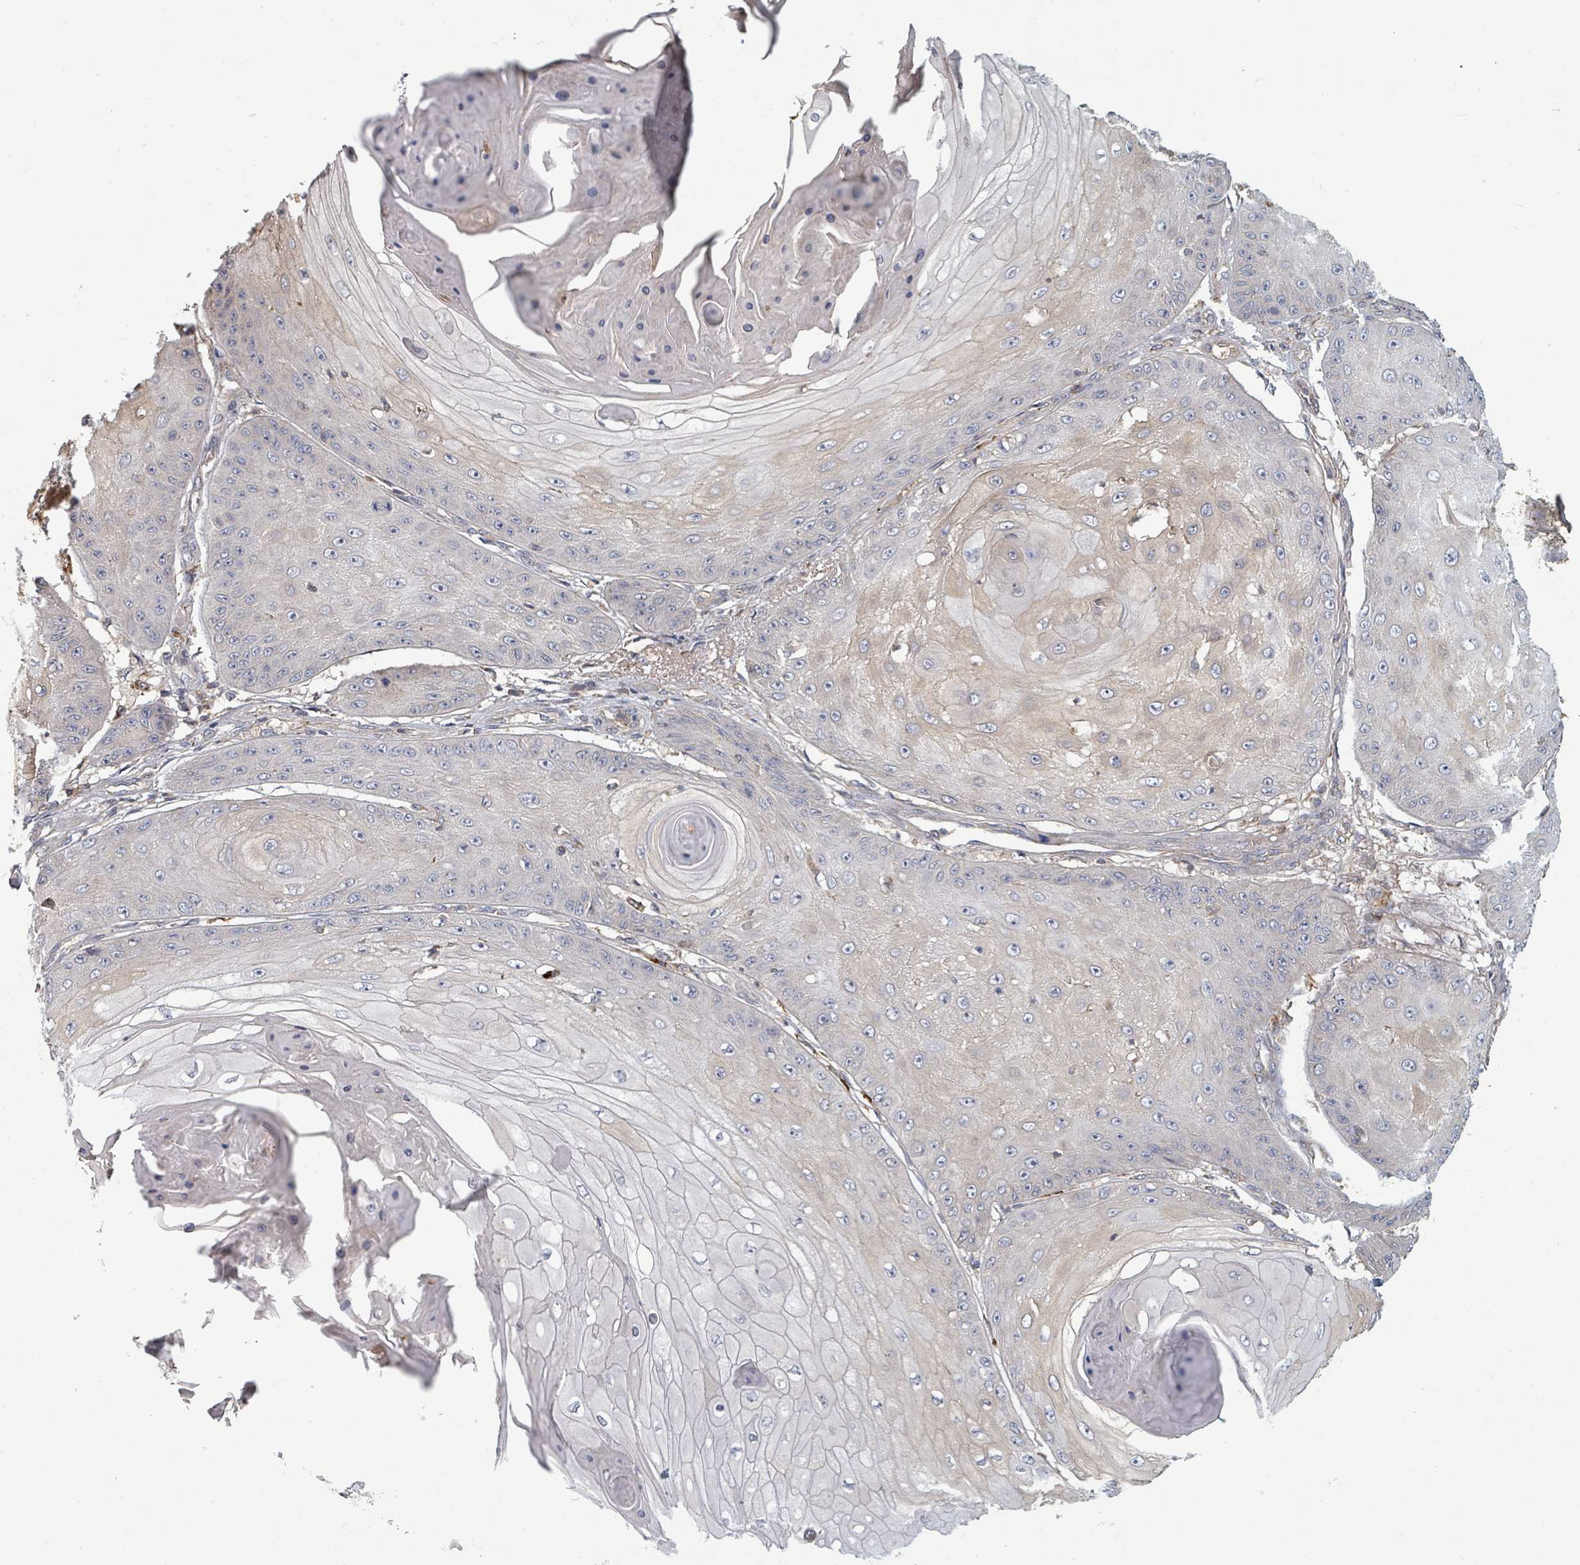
{"staining": {"intensity": "moderate", "quantity": "<25%", "location": "cytoplasmic/membranous"}, "tissue": "skin cancer", "cell_type": "Tumor cells", "image_type": "cancer", "snomed": [{"axis": "morphology", "description": "Squamous cell carcinoma, NOS"}, {"axis": "topography", "description": "Skin"}], "caption": "There is low levels of moderate cytoplasmic/membranous staining in tumor cells of skin cancer (squamous cell carcinoma), as demonstrated by immunohistochemical staining (brown color).", "gene": "GABBR1", "patient": {"sex": "male", "age": 70}}